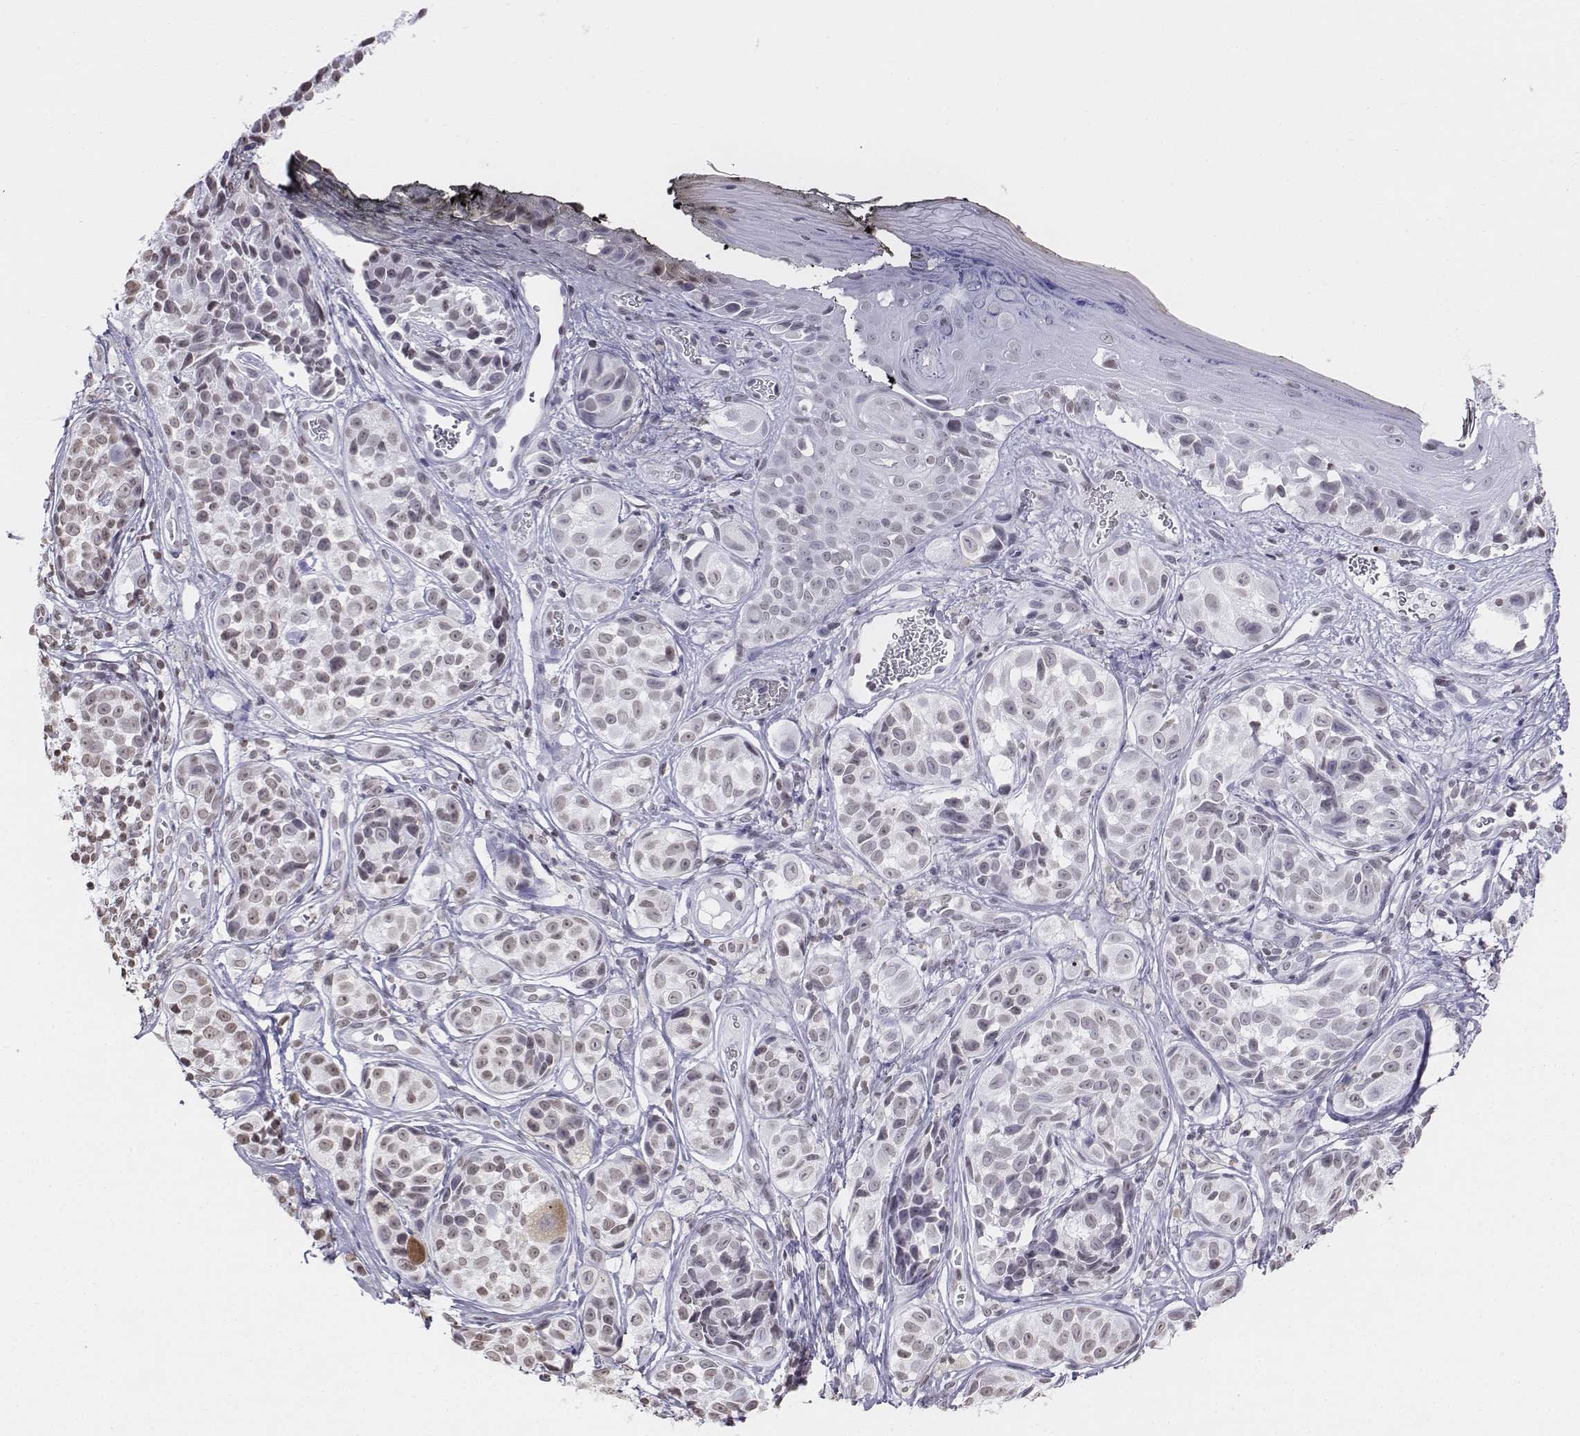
{"staining": {"intensity": "weak", "quantity": "25%-75%", "location": "nuclear"}, "tissue": "melanoma", "cell_type": "Tumor cells", "image_type": "cancer", "snomed": [{"axis": "morphology", "description": "Malignant melanoma, NOS"}, {"axis": "topography", "description": "Skin"}], "caption": "Human malignant melanoma stained for a protein (brown) reveals weak nuclear positive staining in approximately 25%-75% of tumor cells.", "gene": "BARHL1", "patient": {"sex": "male", "age": 48}}